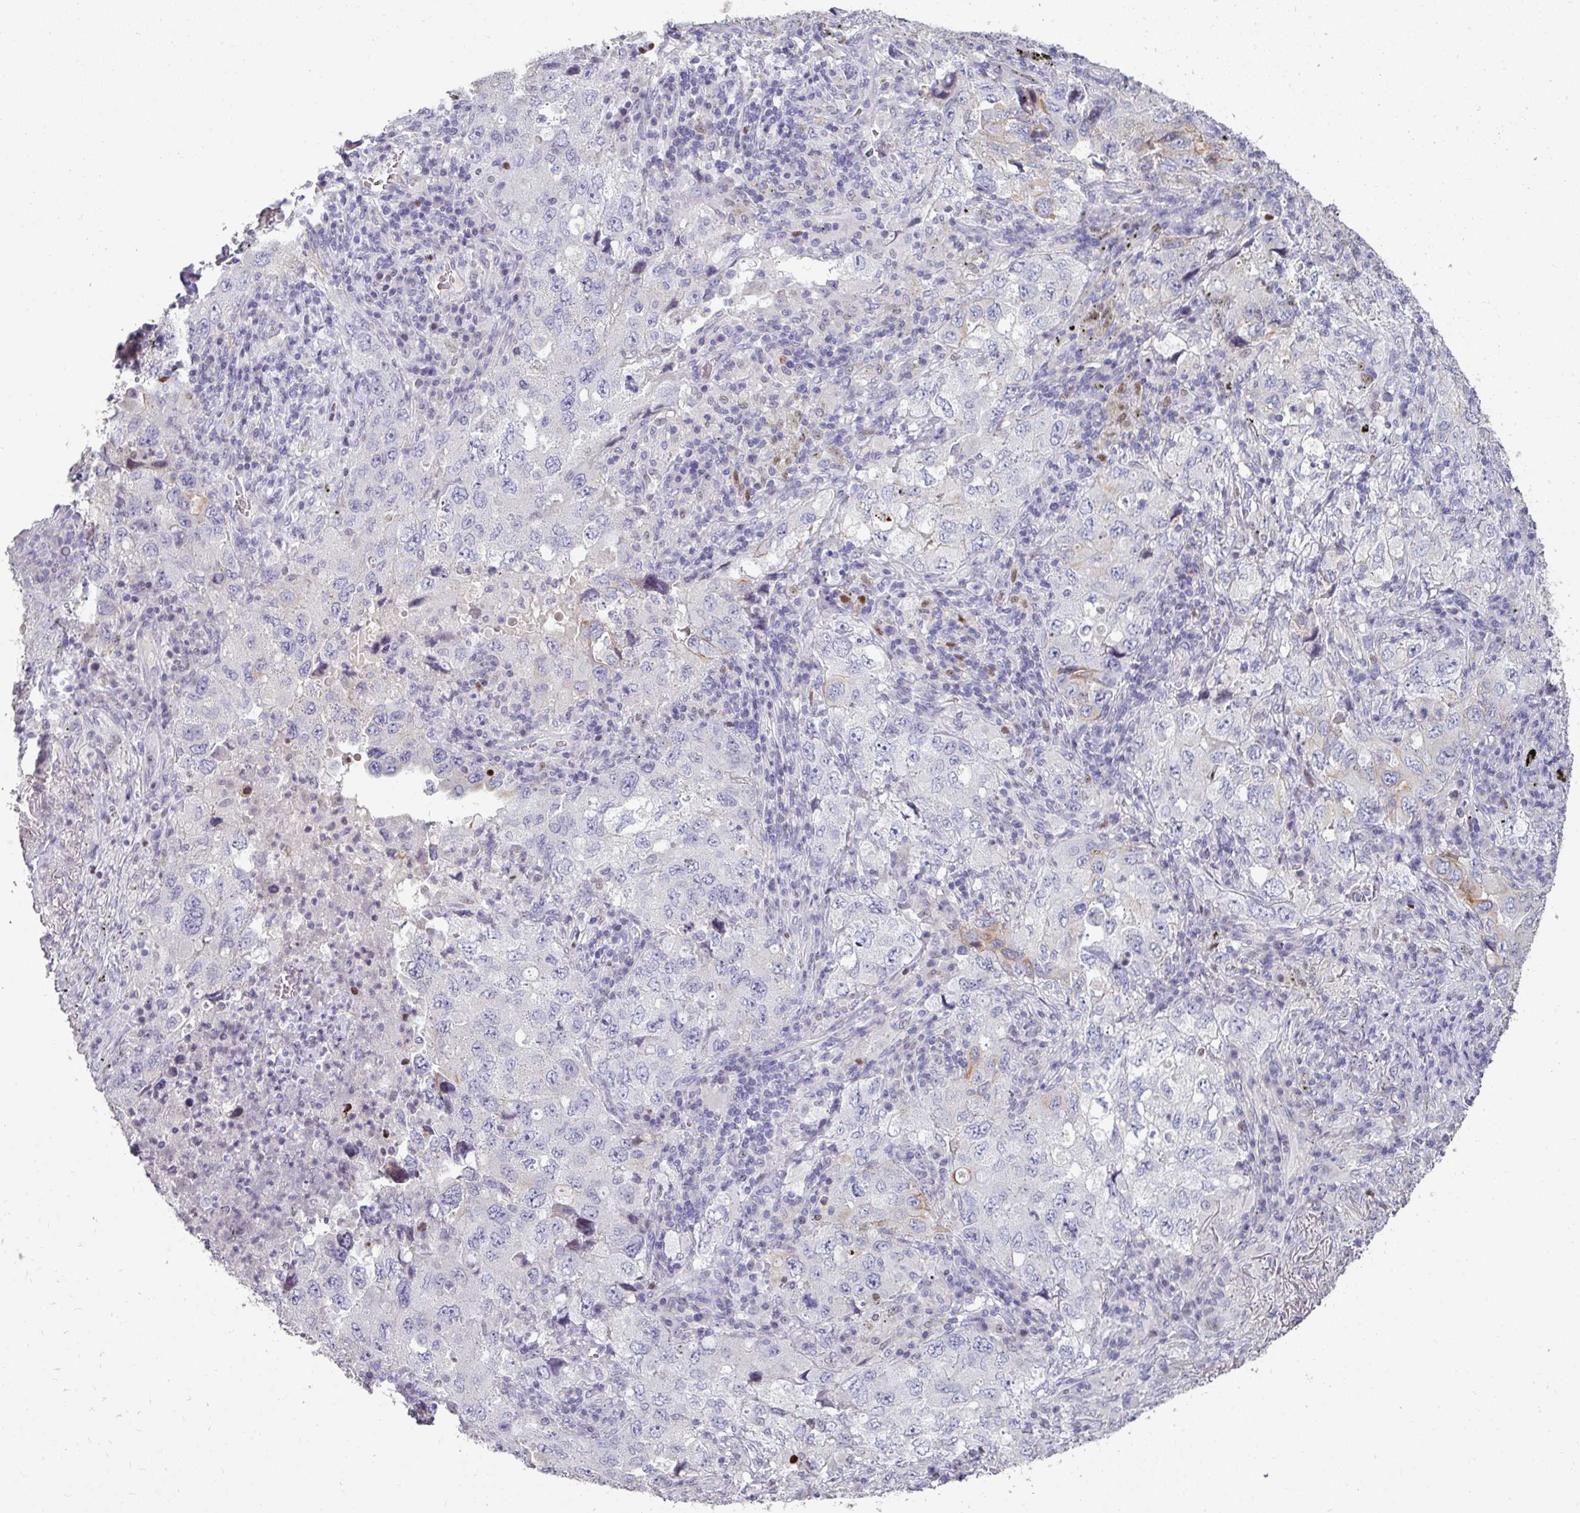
{"staining": {"intensity": "negative", "quantity": "none", "location": "none"}, "tissue": "lung cancer", "cell_type": "Tumor cells", "image_type": "cancer", "snomed": [{"axis": "morphology", "description": "Adenocarcinoma, NOS"}, {"axis": "topography", "description": "Lung"}], "caption": "High power microscopy image of an immunohistochemistry micrograph of lung adenocarcinoma, revealing no significant expression in tumor cells.", "gene": "GTF2H3", "patient": {"sex": "female", "age": 57}}